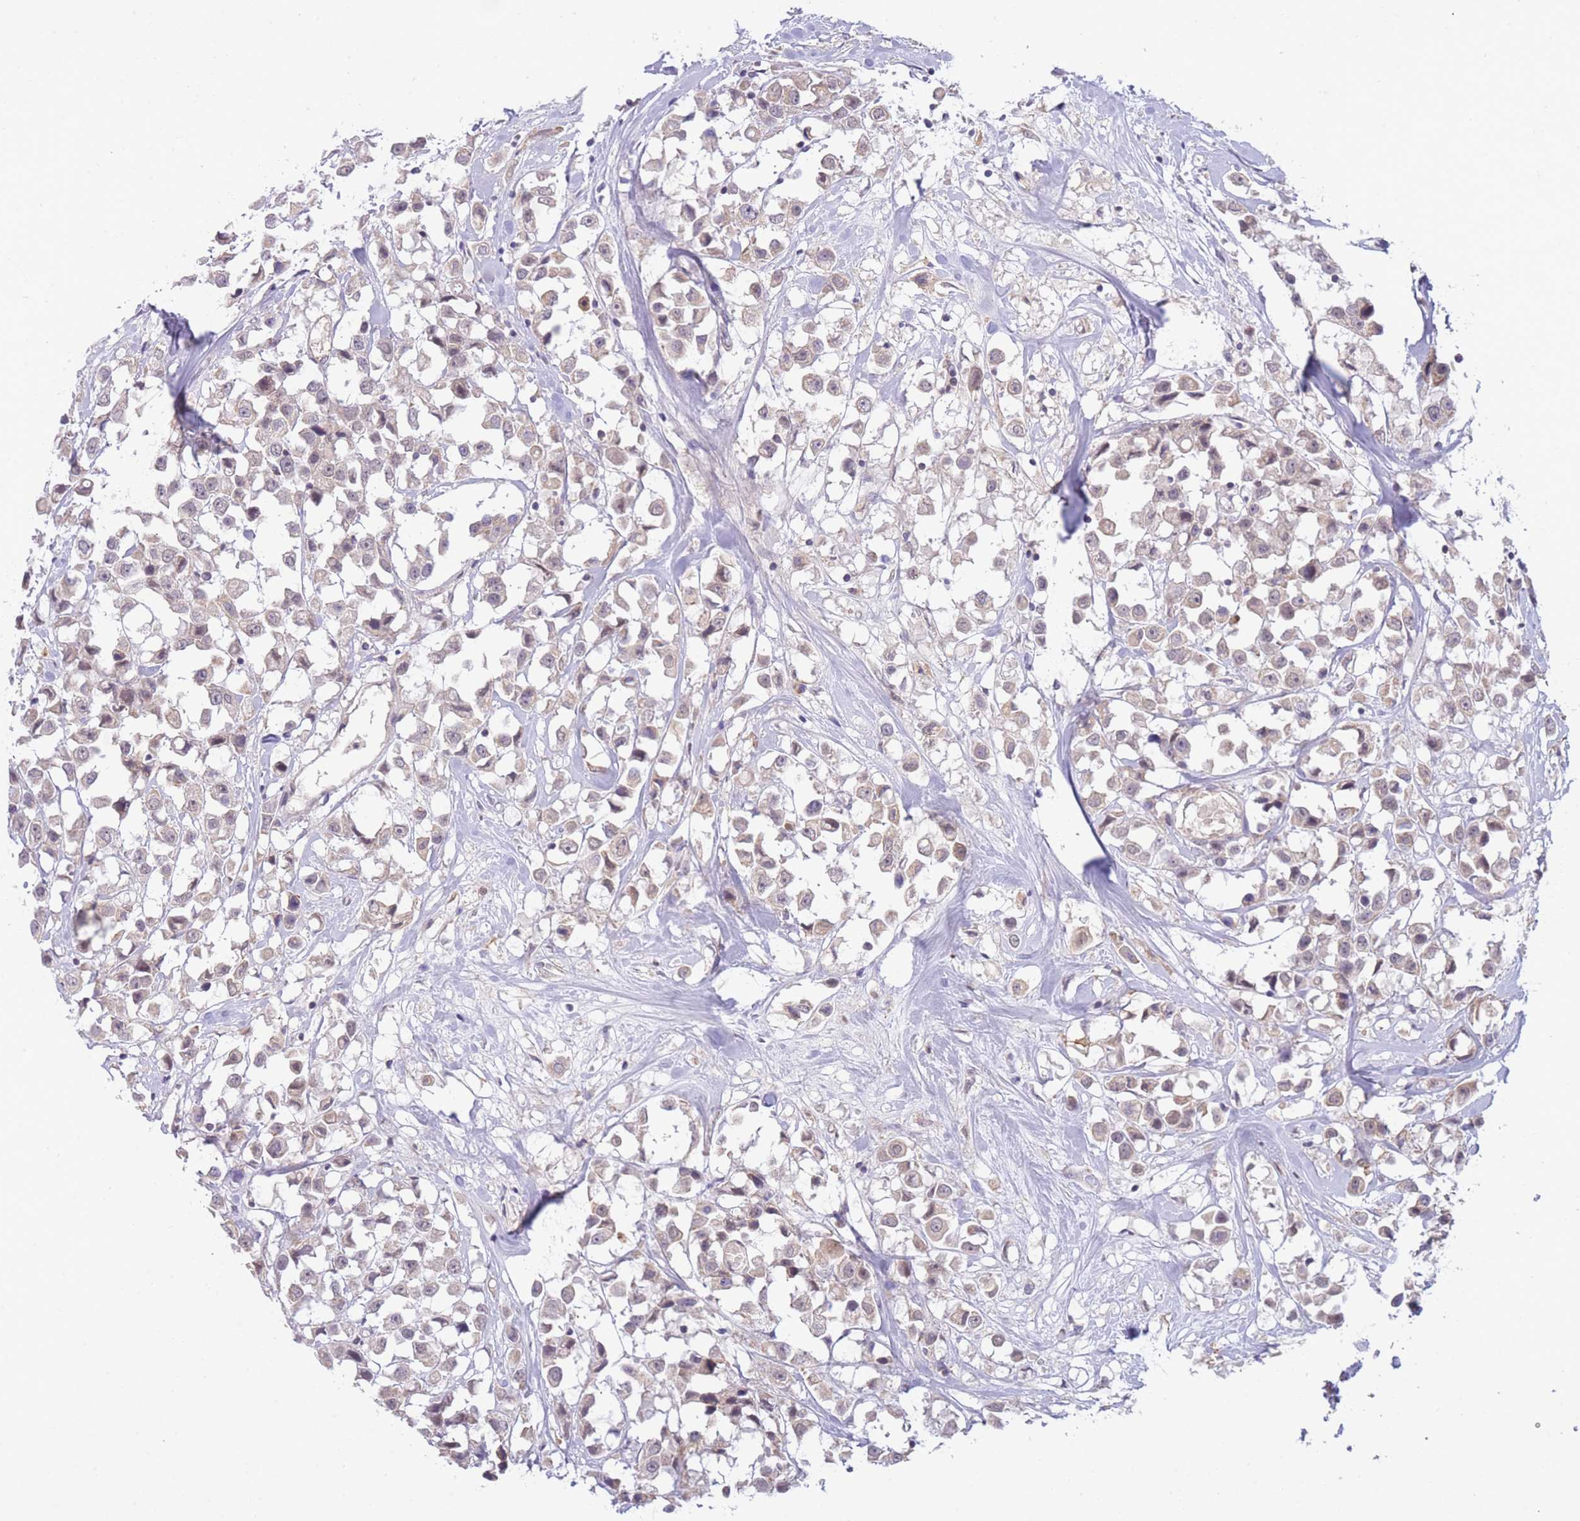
{"staining": {"intensity": "weak", "quantity": "25%-75%", "location": "nuclear"}, "tissue": "breast cancer", "cell_type": "Tumor cells", "image_type": "cancer", "snomed": [{"axis": "morphology", "description": "Duct carcinoma"}, {"axis": "topography", "description": "Breast"}], "caption": "Weak nuclear staining for a protein is appreciated in approximately 25%-75% of tumor cells of breast intraductal carcinoma using immunohistochemistry (IHC).", "gene": "GOLGA6L25", "patient": {"sex": "female", "age": 61}}